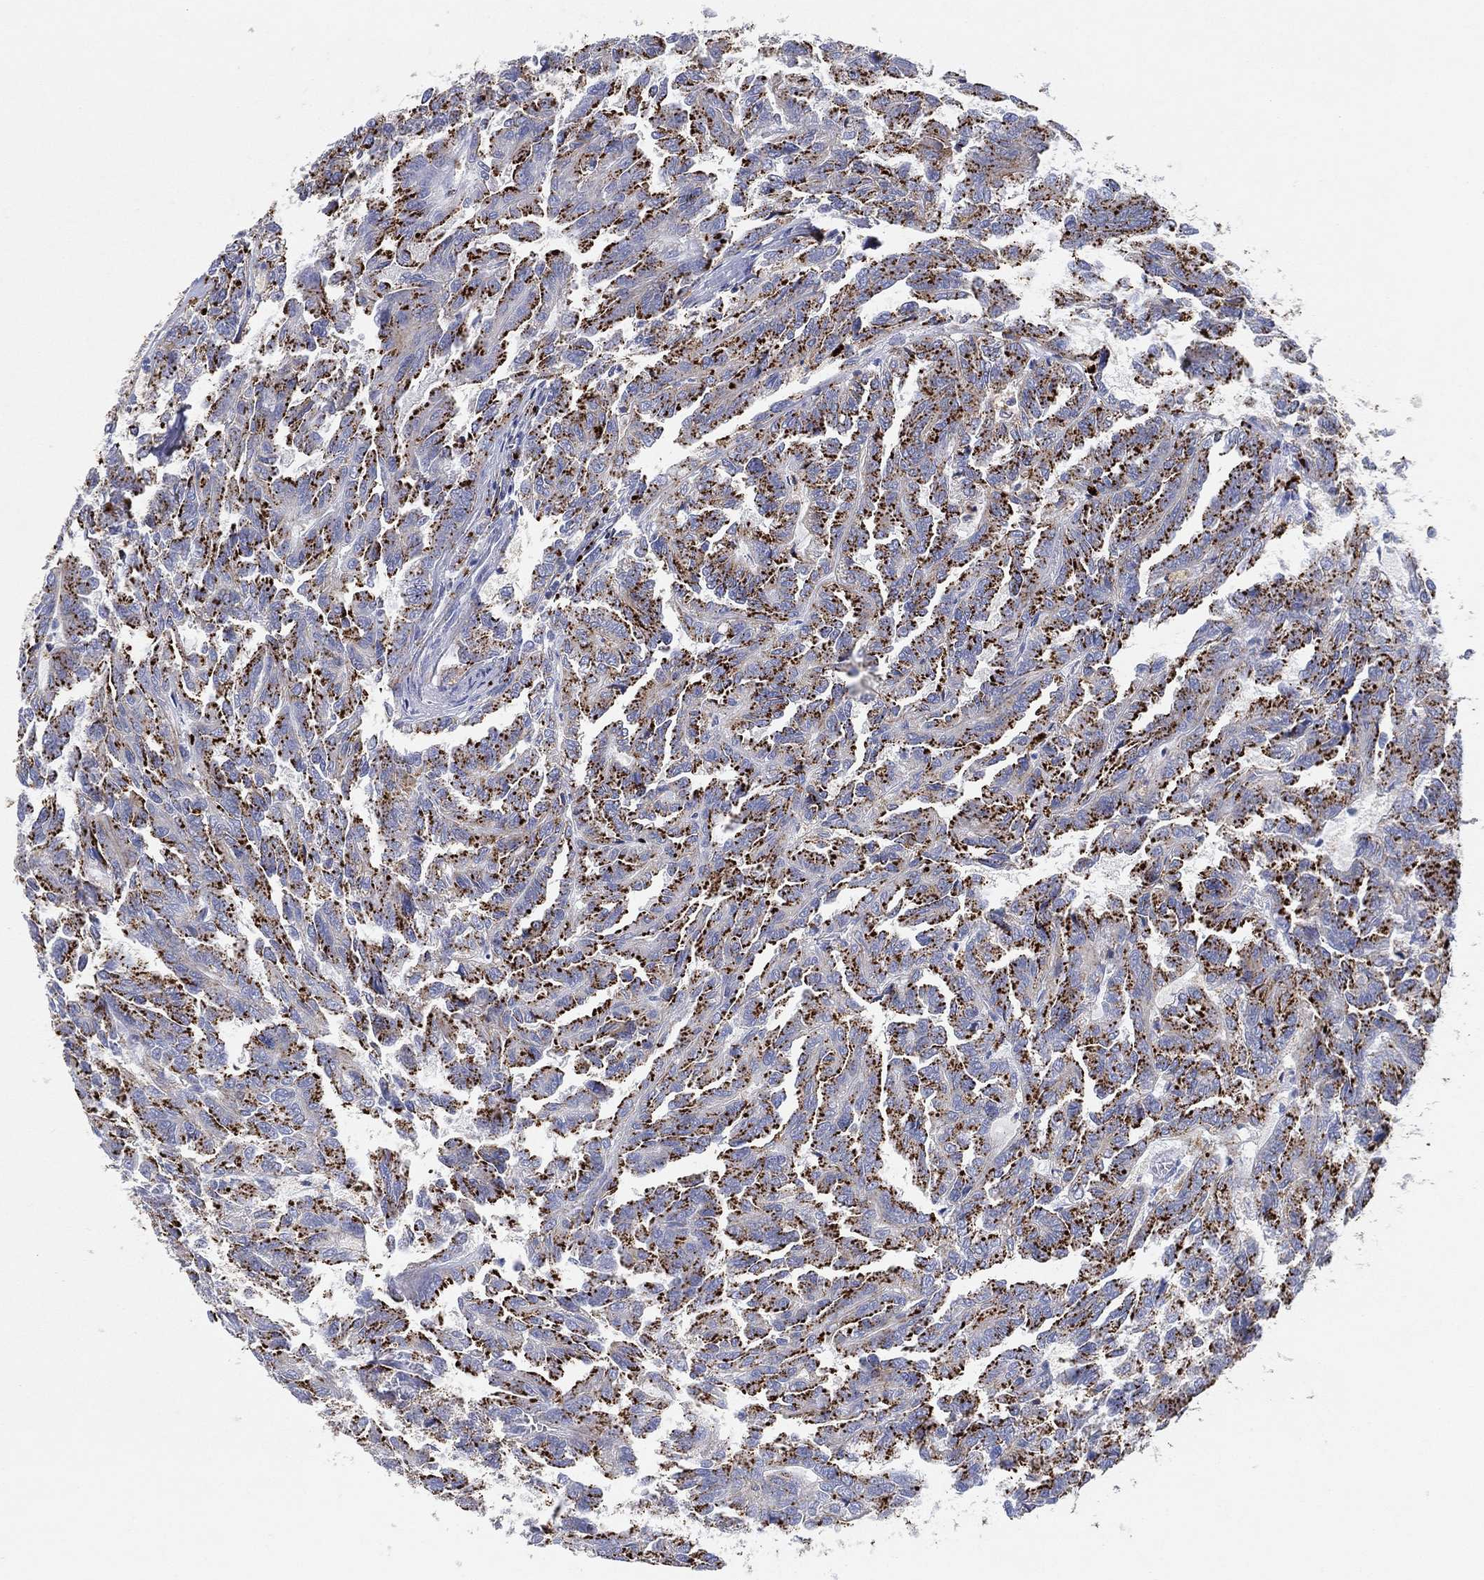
{"staining": {"intensity": "strong", "quantity": ">75%", "location": "cytoplasmic/membranous"}, "tissue": "renal cancer", "cell_type": "Tumor cells", "image_type": "cancer", "snomed": [{"axis": "morphology", "description": "Adenocarcinoma, NOS"}, {"axis": "topography", "description": "Kidney"}], "caption": "Human renal adenocarcinoma stained for a protein (brown) shows strong cytoplasmic/membranous positive staining in about >75% of tumor cells.", "gene": "GALNS", "patient": {"sex": "male", "age": 79}}